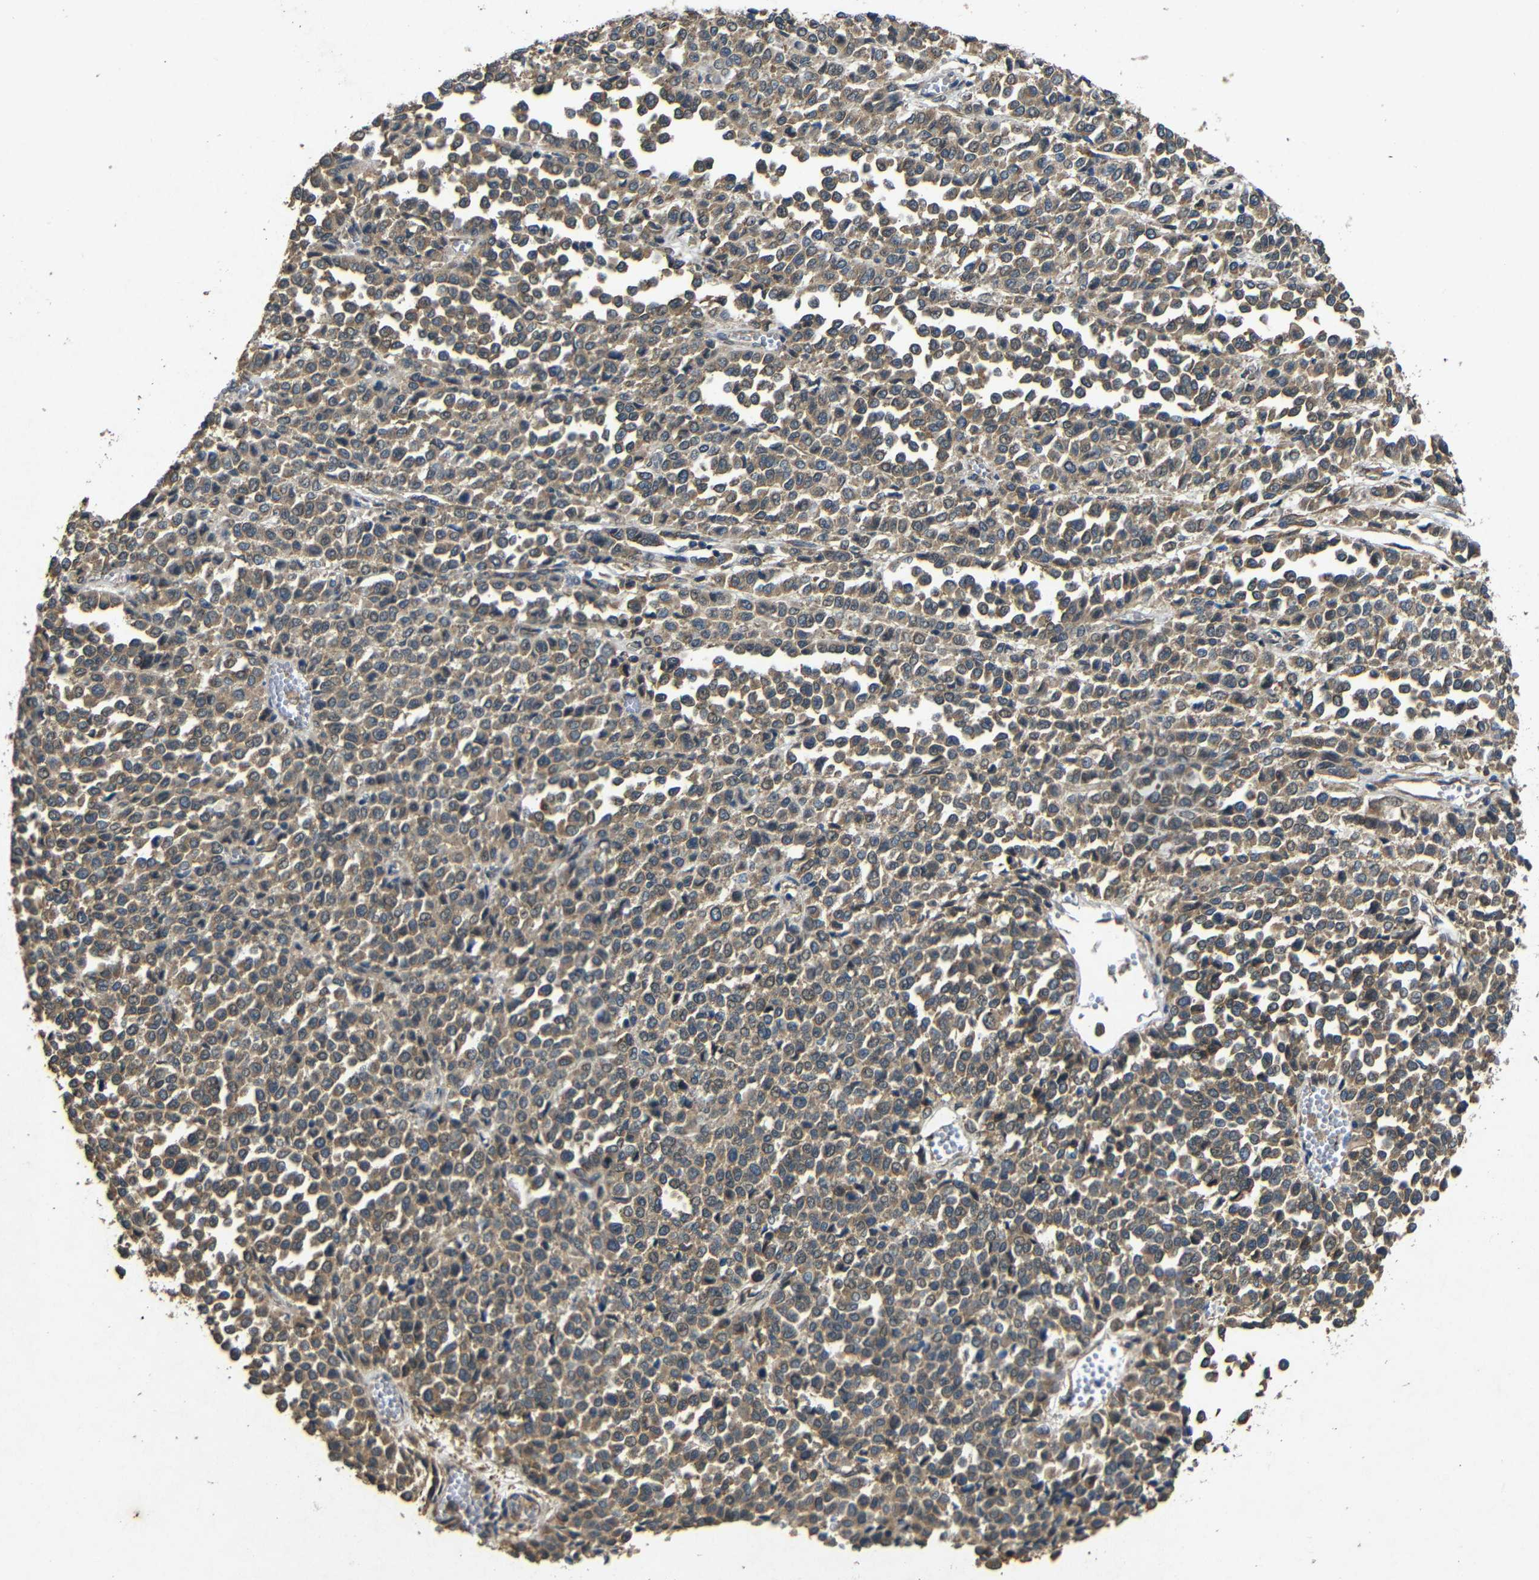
{"staining": {"intensity": "moderate", "quantity": "25%-75%", "location": "cytoplasmic/membranous"}, "tissue": "melanoma", "cell_type": "Tumor cells", "image_type": "cancer", "snomed": [{"axis": "morphology", "description": "Malignant melanoma, Metastatic site"}, {"axis": "topography", "description": "Pancreas"}], "caption": "Melanoma was stained to show a protein in brown. There is medium levels of moderate cytoplasmic/membranous positivity in about 25%-75% of tumor cells.", "gene": "BNIP3", "patient": {"sex": "female", "age": 30}}